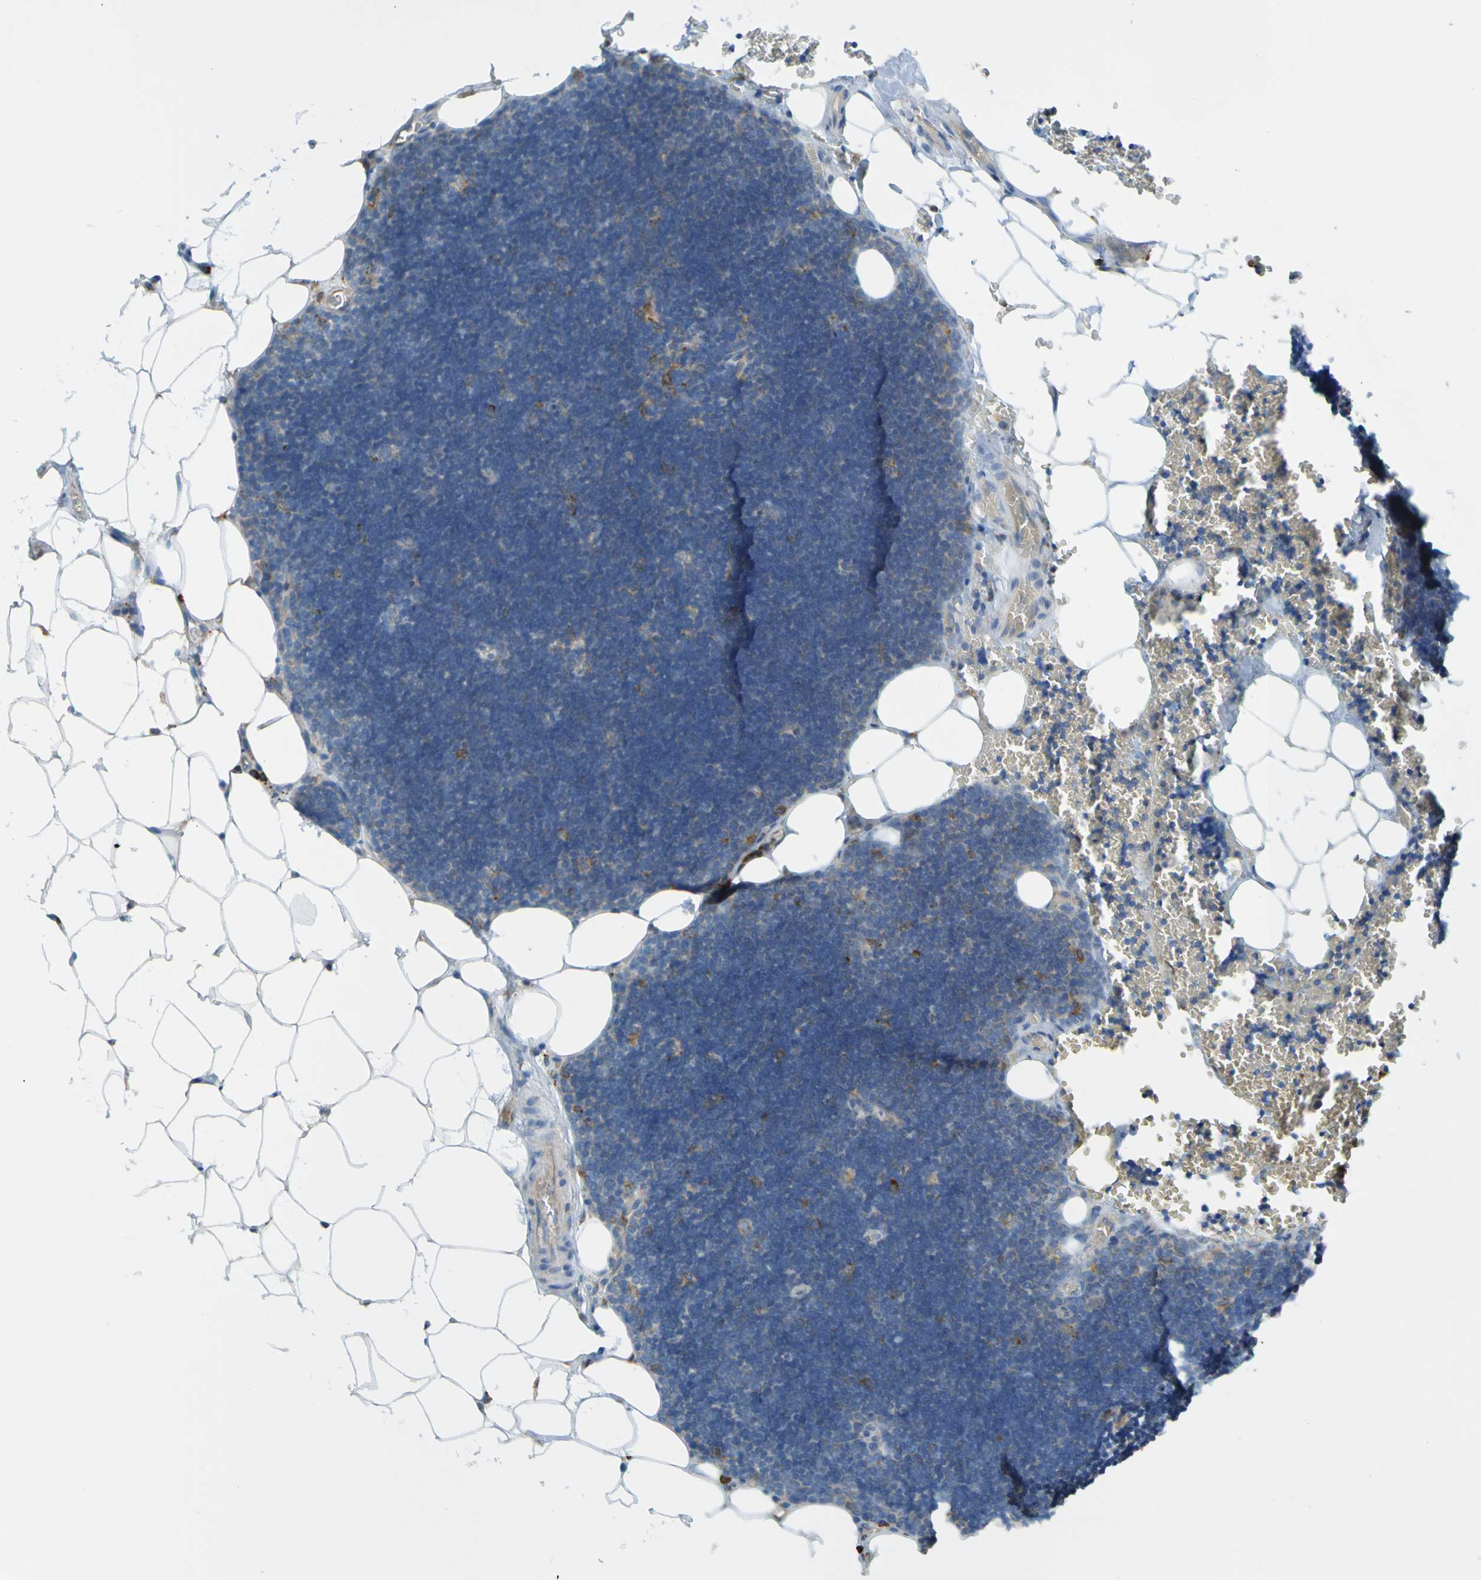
{"staining": {"intensity": "negative", "quantity": "none", "location": "none"}, "tissue": "lymph node", "cell_type": "Germinal center cells", "image_type": "normal", "snomed": [{"axis": "morphology", "description": "Normal tissue, NOS"}, {"axis": "topography", "description": "Lymph node"}], "caption": "Image shows no protein positivity in germinal center cells of unremarkable lymph node.", "gene": "SSR1", "patient": {"sex": "male", "age": 33}}